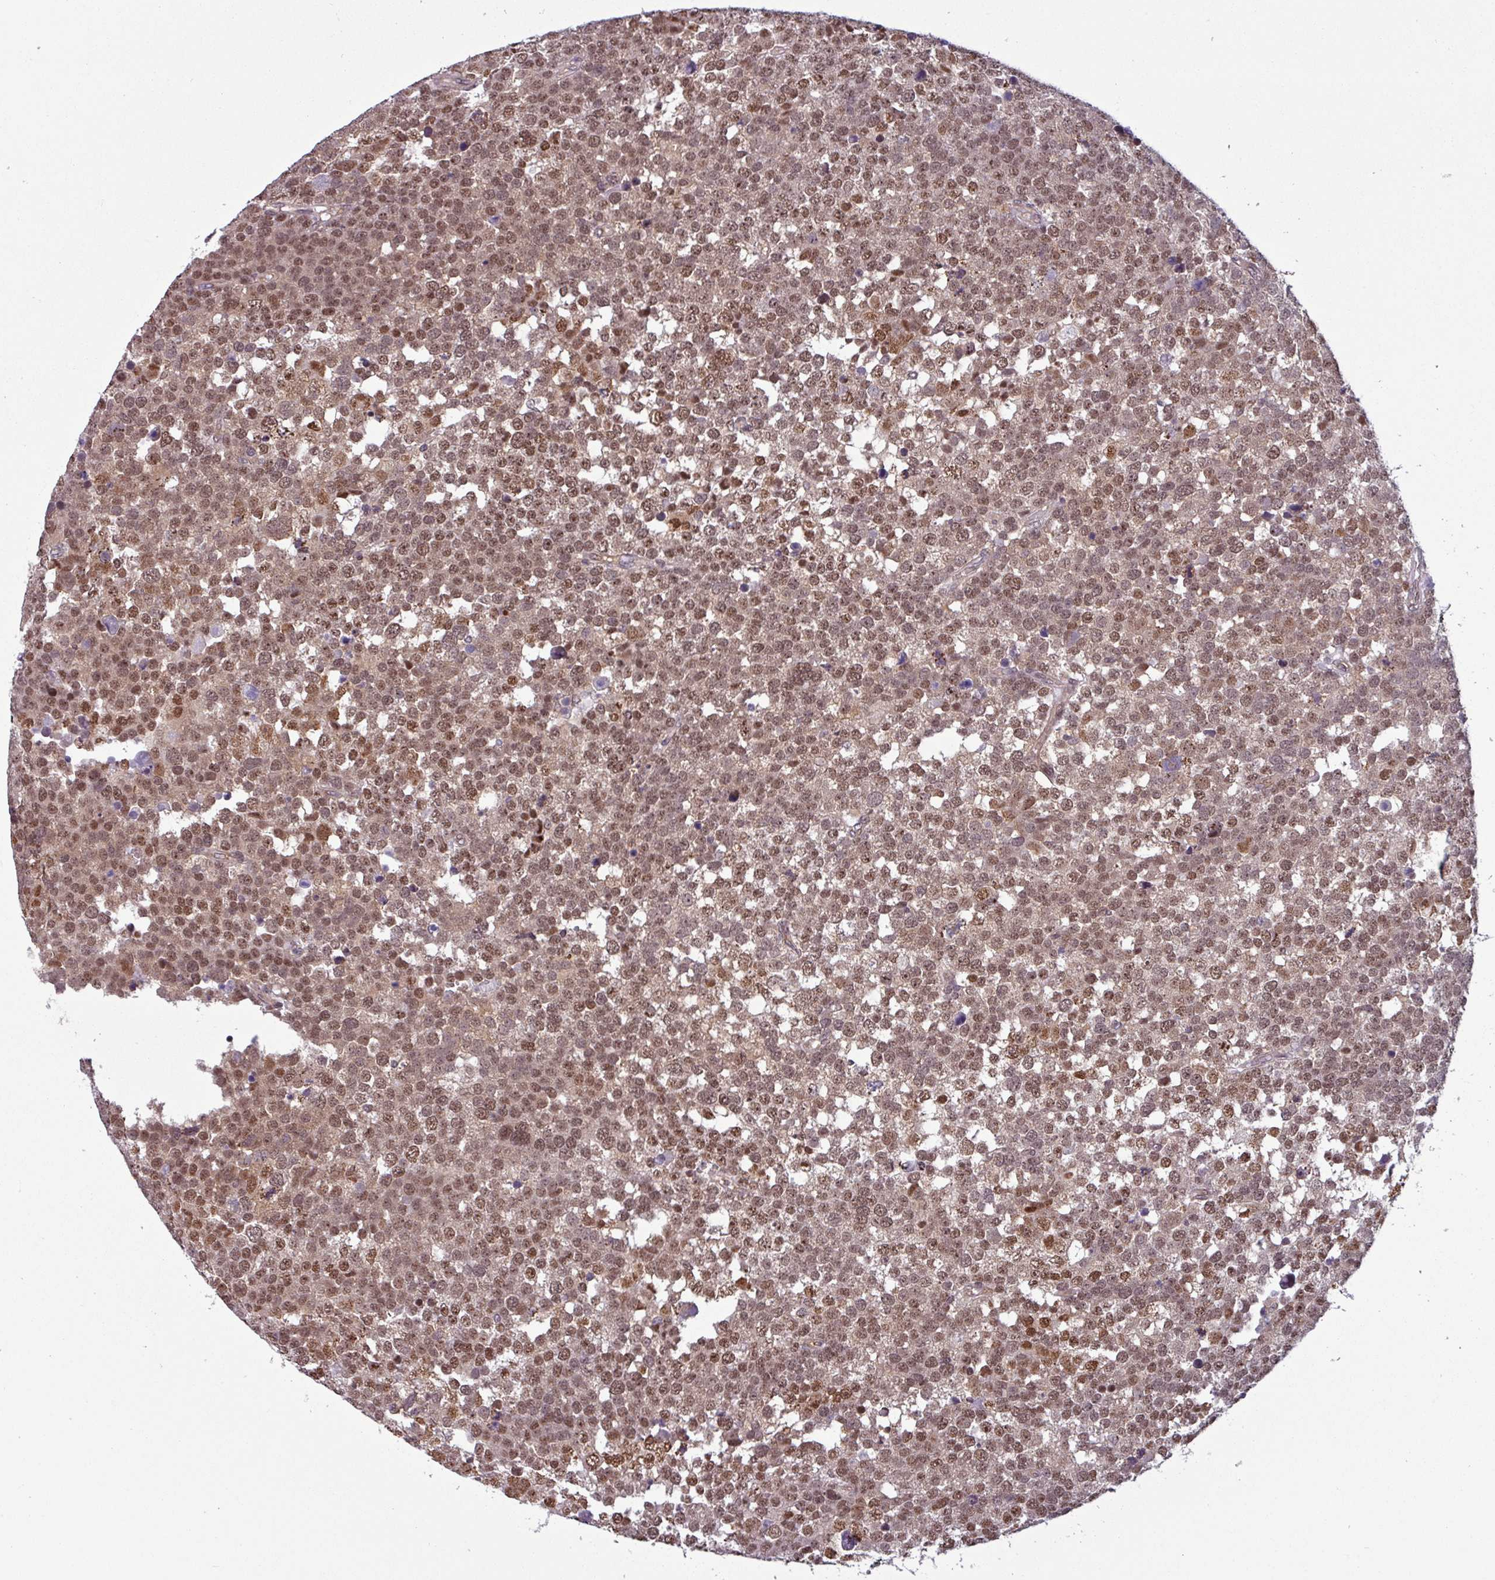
{"staining": {"intensity": "moderate", "quantity": ">75%", "location": "cytoplasmic/membranous,nuclear"}, "tissue": "testis cancer", "cell_type": "Tumor cells", "image_type": "cancer", "snomed": [{"axis": "morphology", "description": "Seminoma, NOS"}, {"axis": "topography", "description": "Testis"}], "caption": "Immunohistochemistry (IHC) (DAB (3,3'-diaminobenzidine)) staining of human testis seminoma demonstrates moderate cytoplasmic/membranous and nuclear protein positivity in approximately >75% of tumor cells.", "gene": "NPFFR1", "patient": {"sex": "male", "age": 71}}